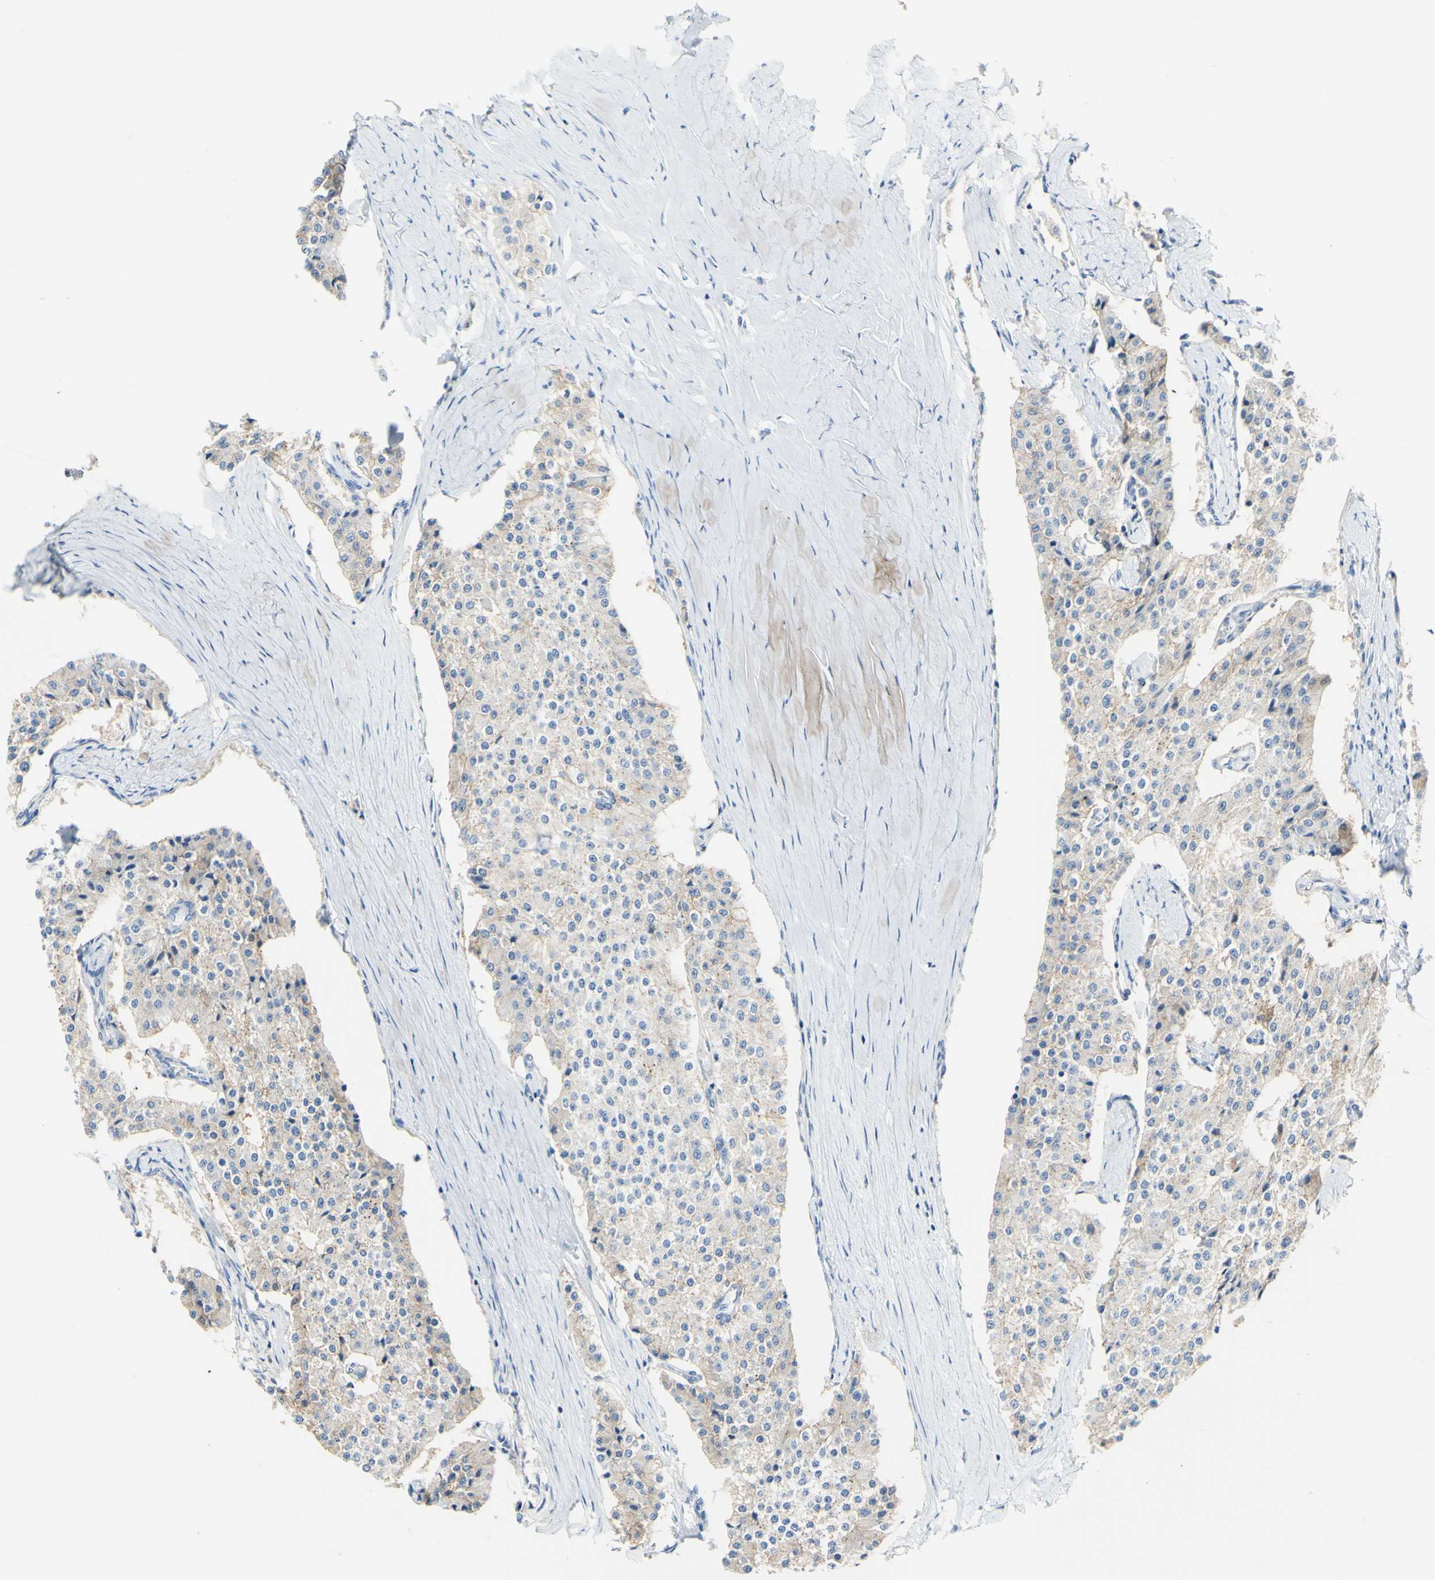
{"staining": {"intensity": "weak", "quantity": "25%-75%", "location": "cytoplasmic/membranous"}, "tissue": "carcinoid", "cell_type": "Tumor cells", "image_type": "cancer", "snomed": [{"axis": "morphology", "description": "Carcinoid, malignant, NOS"}, {"axis": "topography", "description": "Colon"}], "caption": "This is an image of IHC staining of carcinoid, which shows weak expression in the cytoplasmic/membranous of tumor cells.", "gene": "DSC2", "patient": {"sex": "female", "age": 52}}